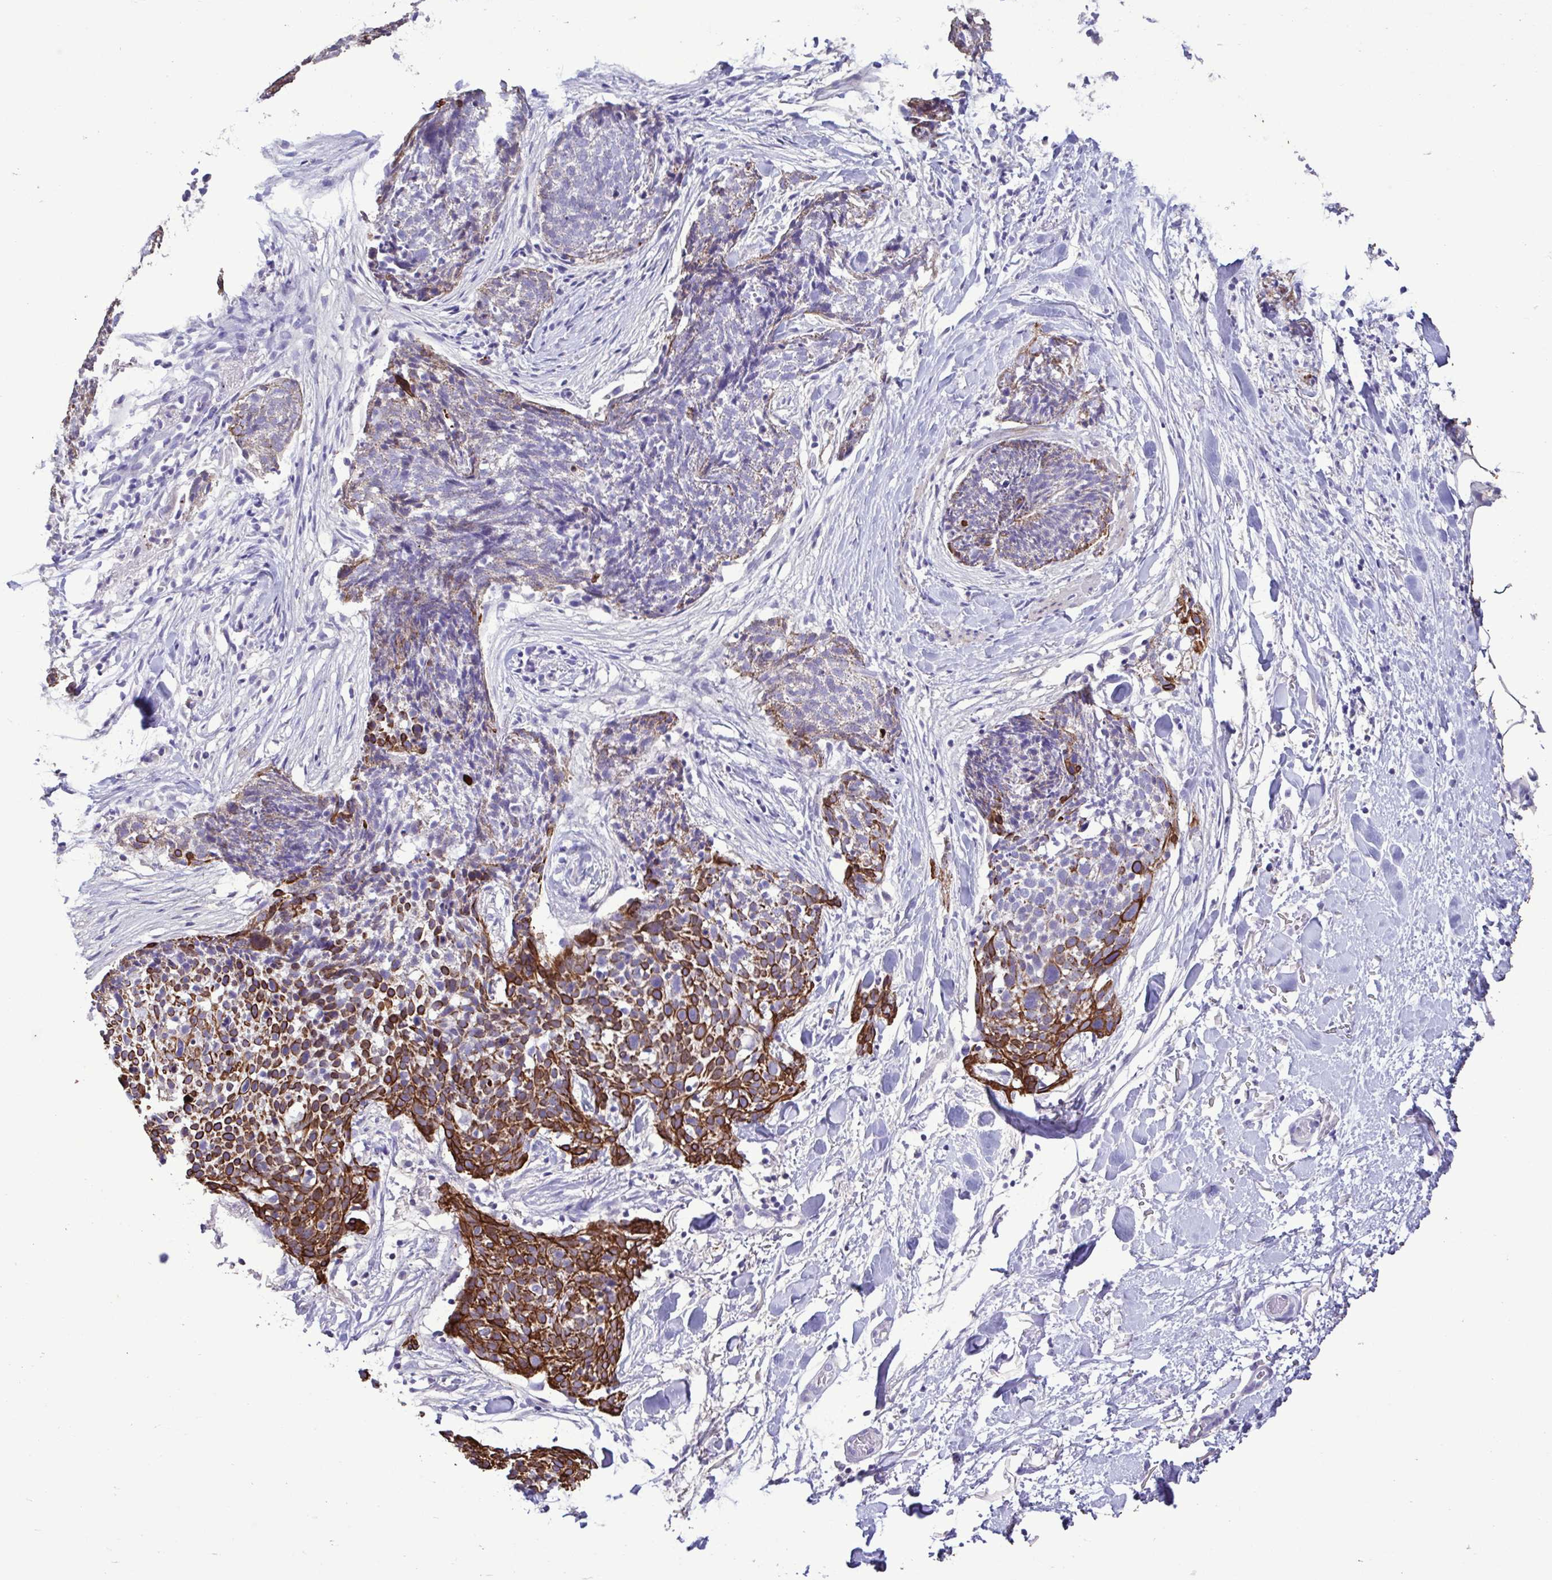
{"staining": {"intensity": "strong", "quantity": "25%-75%", "location": "cytoplasmic/membranous"}, "tissue": "skin cancer", "cell_type": "Tumor cells", "image_type": "cancer", "snomed": [{"axis": "morphology", "description": "Squamous cell carcinoma, NOS"}, {"axis": "topography", "description": "Skin"}, {"axis": "topography", "description": "Vulva"}], "caption": "The image reveals a brown stain indicating the presence of a protein in the cytoplasmic/membranous of tumor cells in skin cancer.", "gene": "PLA2G4E", "patient": {"sex": "female", "age": 75}}